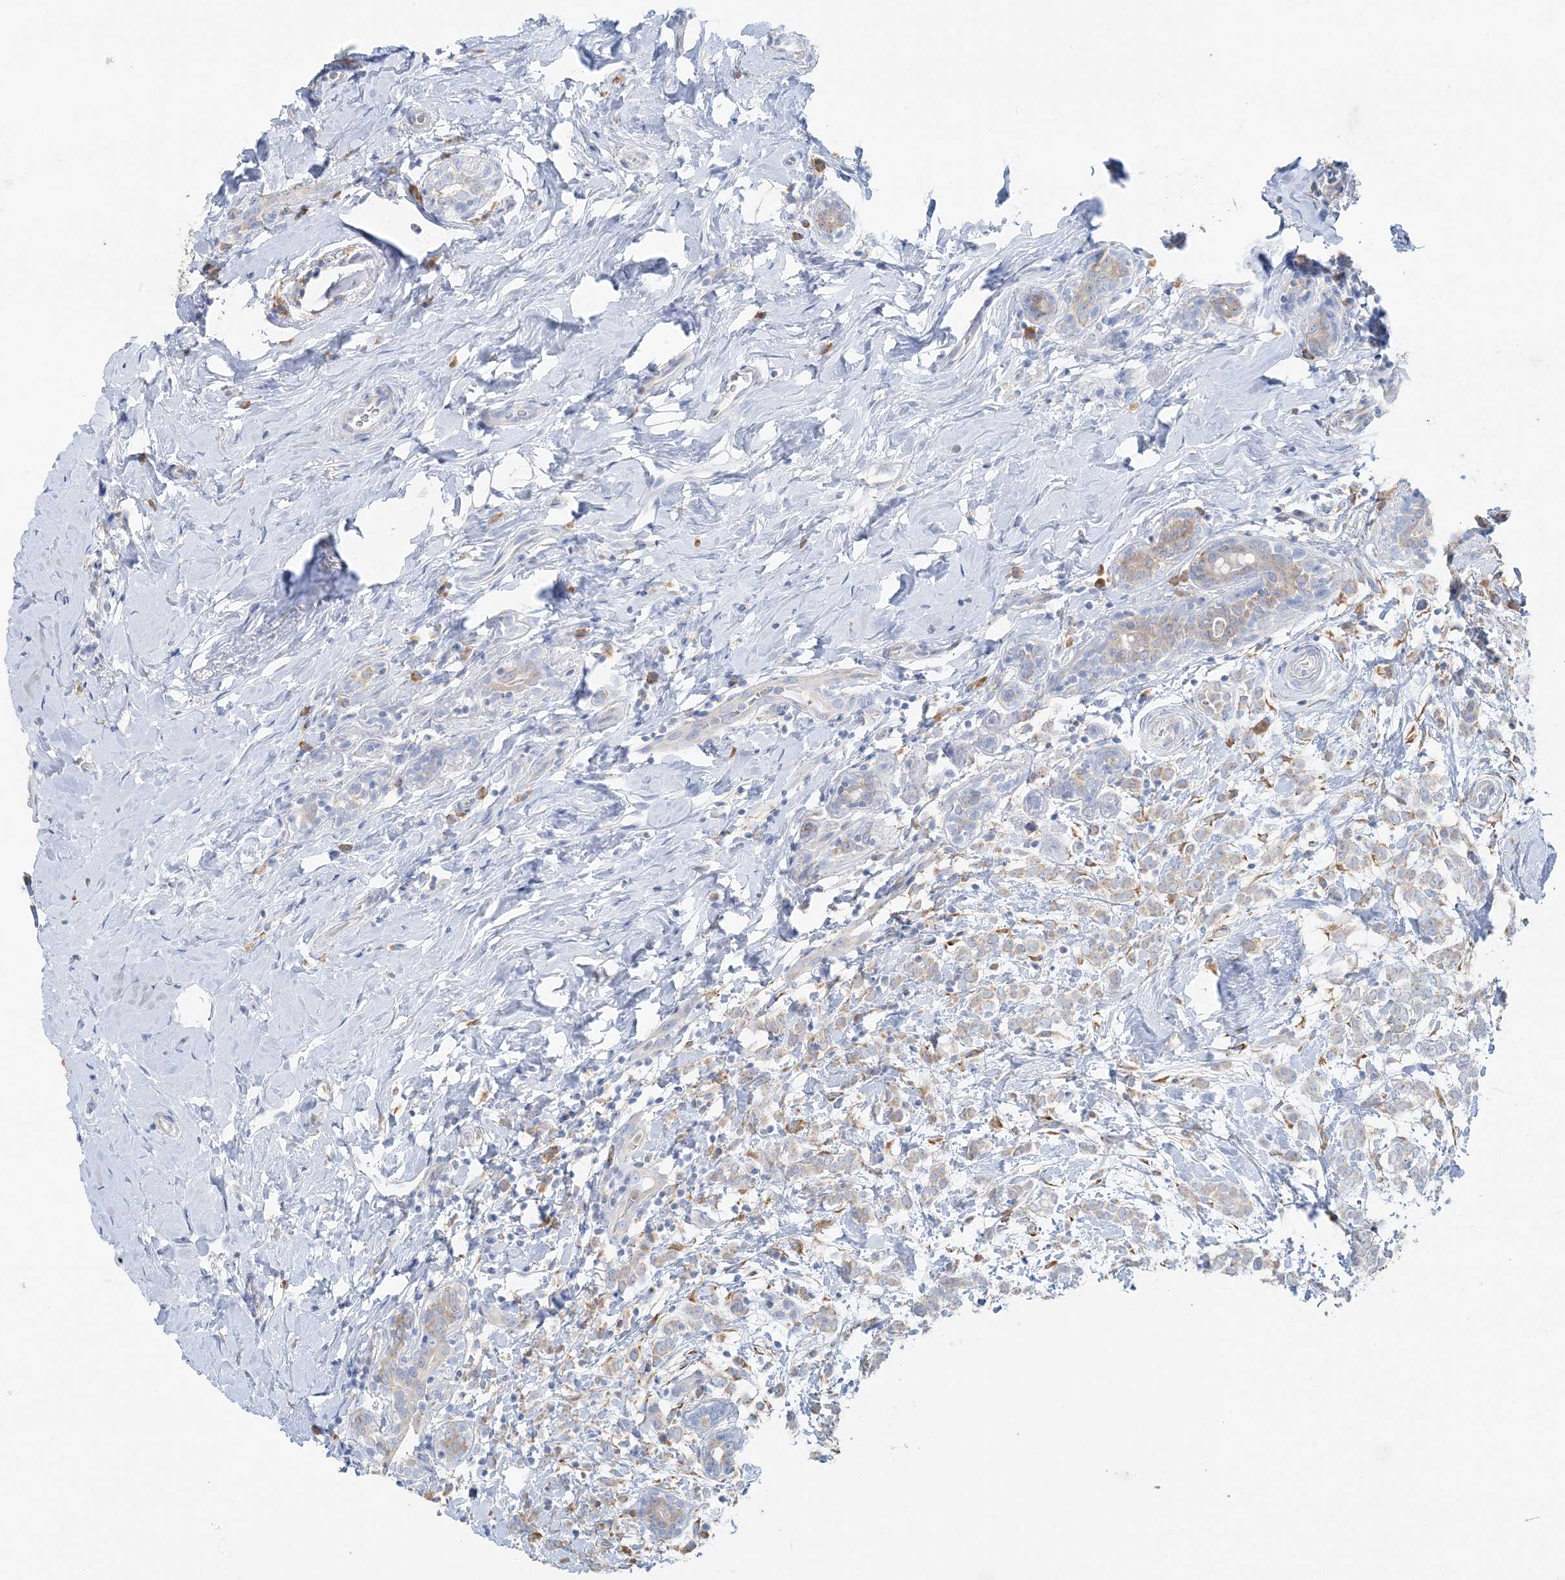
{"staining": {"intensity": "negative", "quantity": "none", "location": "none"}, "tissue": "breast cancer", "cell_type": "Tumor cells", "image_type": "cancer", "snomed": [{"axis": "morphology", "description": "Normal tissue, NOS"}, {"axis": "morphology", "description": "Lobular carcinoma"}, {"axis": "topography", "description": "Breast"}], "caption": "Human lobular carcinoma (breast) stained for a protein using immunohistochemistry (IHC) reveals no staining in tumor cells.", "gene": "TBC1D5", "patient": {"sex": "female", "age": 47}}